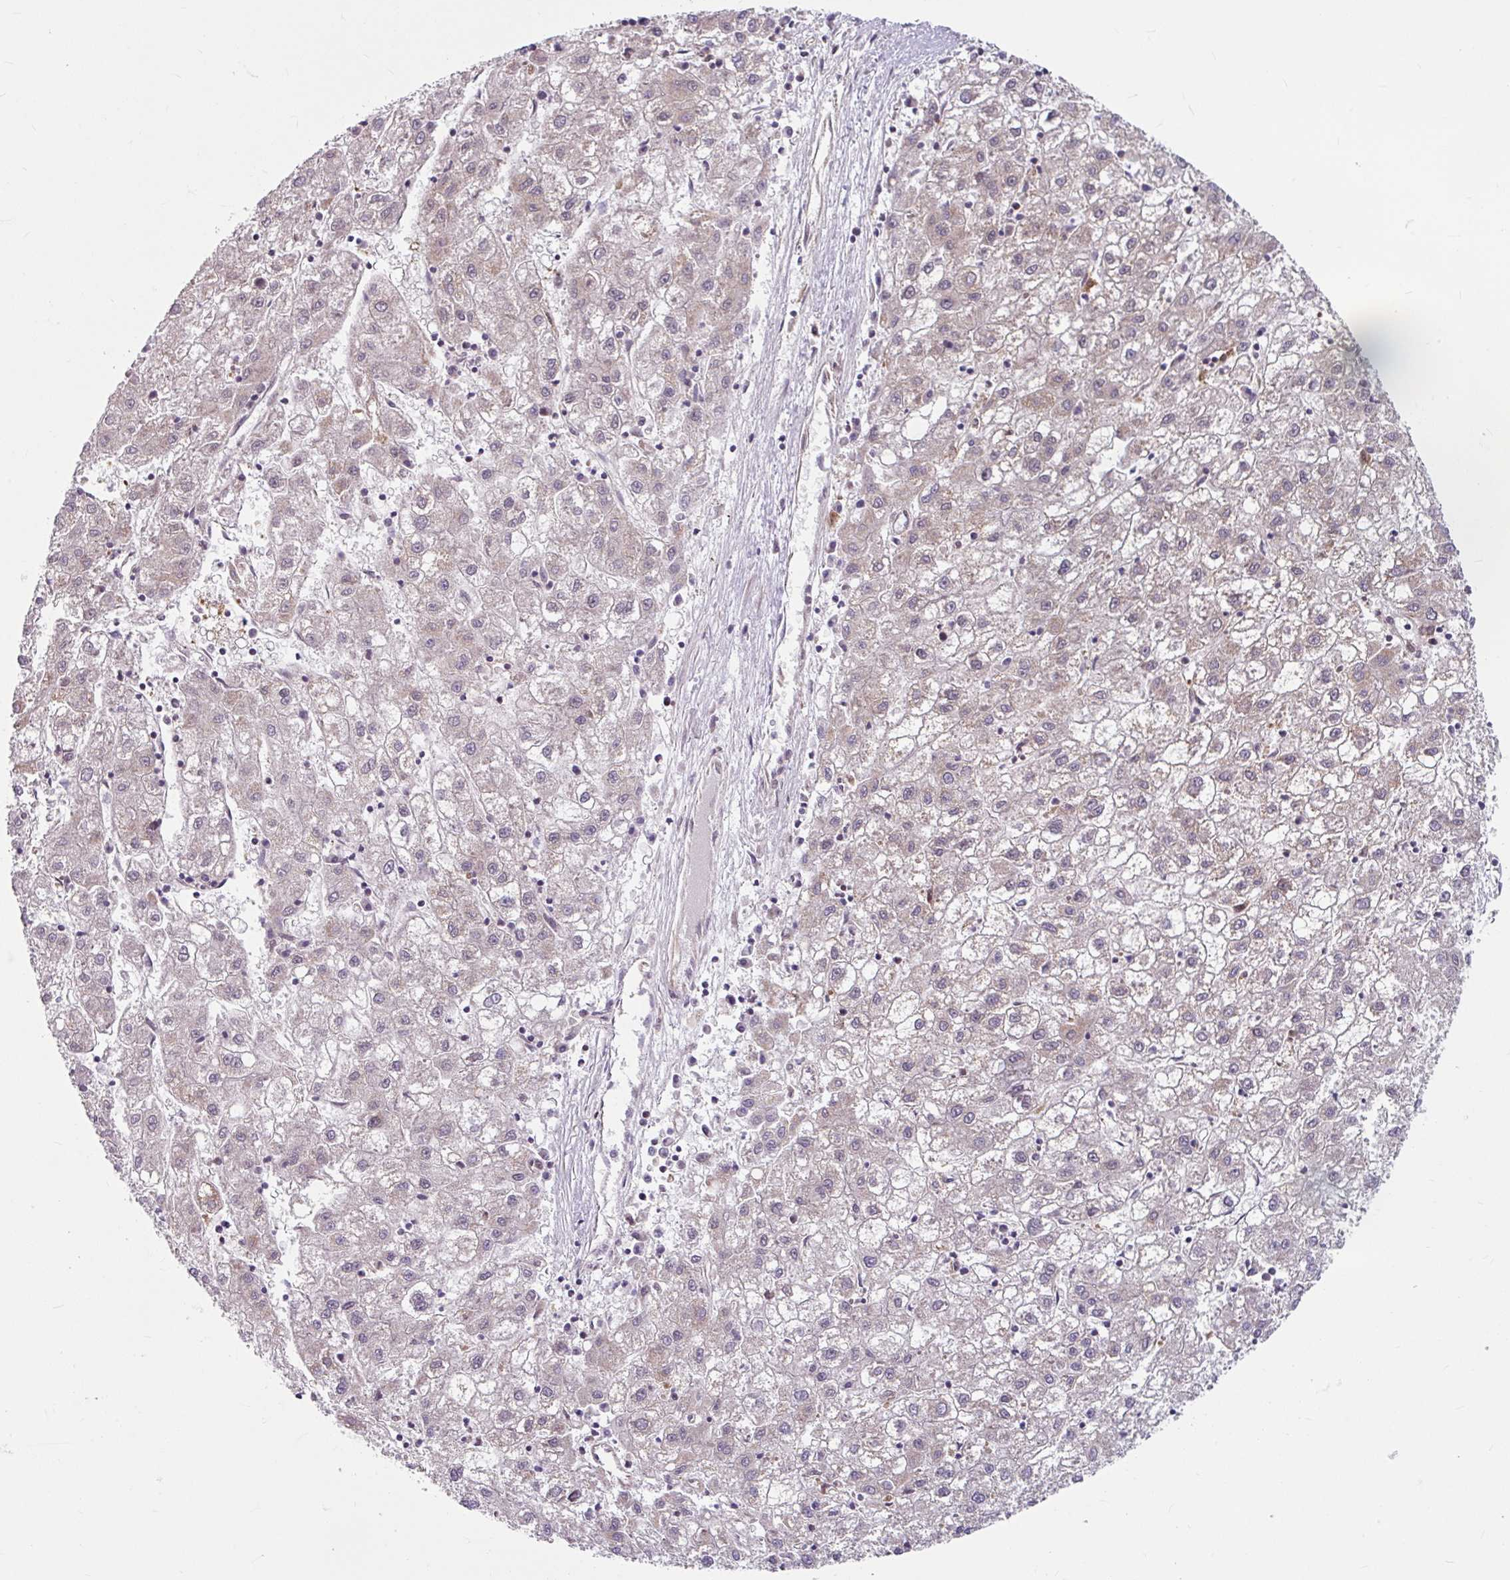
{"staining": {"intensity": "weak", "quantity": "25%-75%", "location": "cytoplasmic/membranous"}, "tissue": "liver cancer", "cell_type": "Tumor cells", "image_type": "cancer", "snomed": [{"axis": "morphology", "description": "Carcinoma, Hepatocellular, NOS"}, {"axis": "topography", "description": "Liver"}], "caption": "Immunohistochemistry (IHC) (DAB (3,3'-diaminobenzidine)) staining of liver cancer (hepatocellular carcinoma) demonstrates weak cytoplasmic/membranous protein positivity in about 25%-75% of tumor cells.", "gene": "DAAM2", "patient": {"sex": "male", "age": 72}}